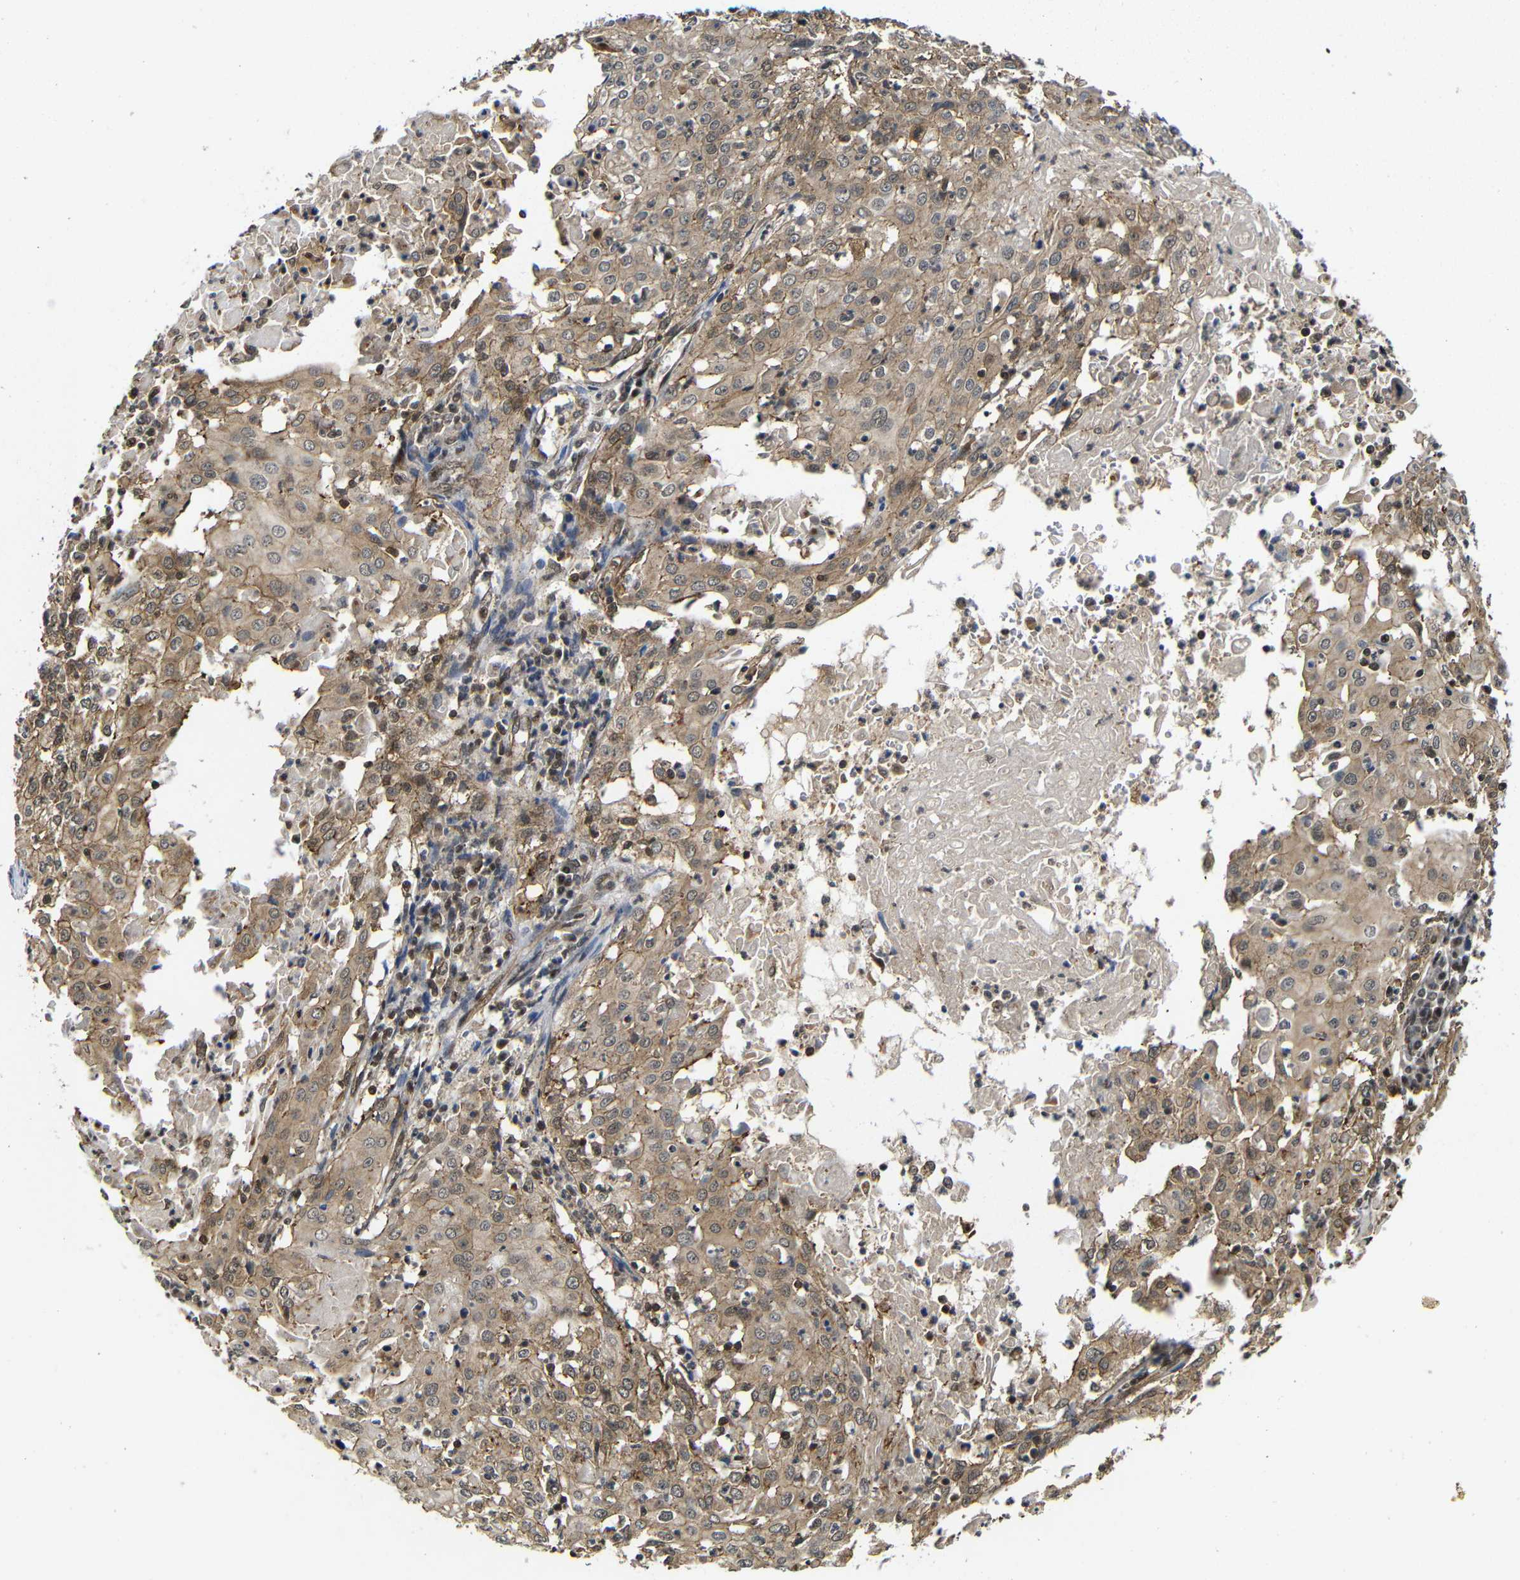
{"staining": {"intensity": "moderate", "quantity": ">75%", "location": "cytoplasmic/membranous"}, "tissue": "cervical cancer", "cell_type": "Tumor cells", "image_type": "cancer", "snomed": [{"axis": "morphology", "description": "Squamous cell carcinoma, NOS"}, {"axis": "topography", "description": "Cervix"}], "caption": "Immunohistochemical staining of human squamous cell carcinoma (cervical) exhibits medium levels of moderate cytoplasmic/membranous staining in about >75% of tumor cells. Using DAB (3,3'-diaminobenzidine) (brown) and hematoxylin (blue) stains, captured at high magnification using brightfield microscopy.", "gene": "NANOS1", "patient": {"sex": "female", "age": 39}}